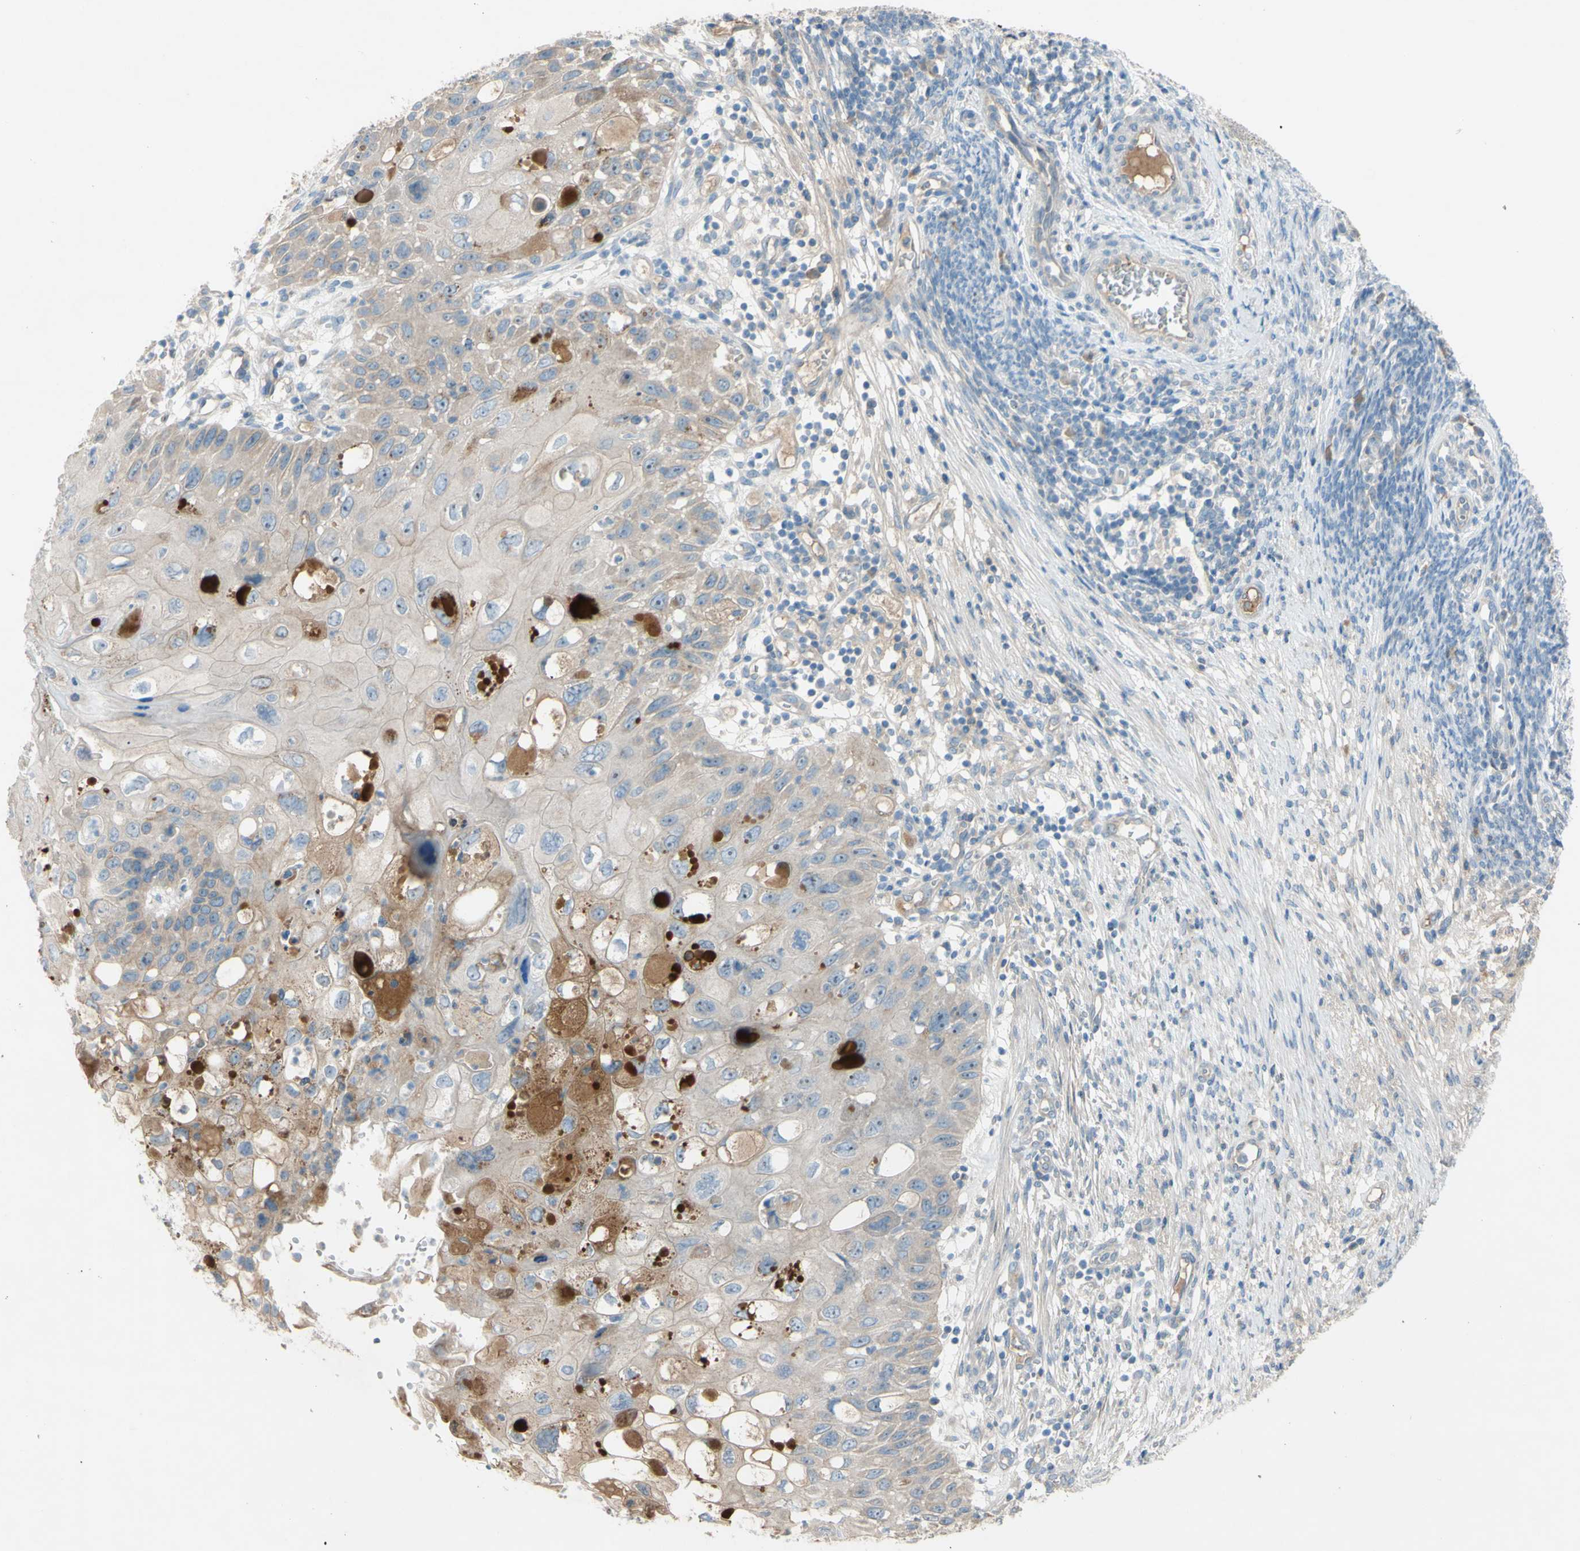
{"staining": {"intensity": "moderate", "quantity": "25%-75%", "location": "cytoplasmic/membranous"}, "tissue": "cervical cancer", "cell_type": "Tumor cells", "image_type": "cancer", "snomed": [{"axis": "morphology", "description": "Squamous cell carcinoma, NOS"}, {"axis": "topography", "description": "Cervix"}], "caption": "A brown stain highlights moderate cytoplasmic/membranous positivity of a protein in human cervical squamous cell carcinoma tumor cells. (DAB (3,3'-diaminobenzidine) = brown stain, brightfield microscopy at high magnification).", "gene": "ATRN", "patient": {"sex": "female", "age": 70}}